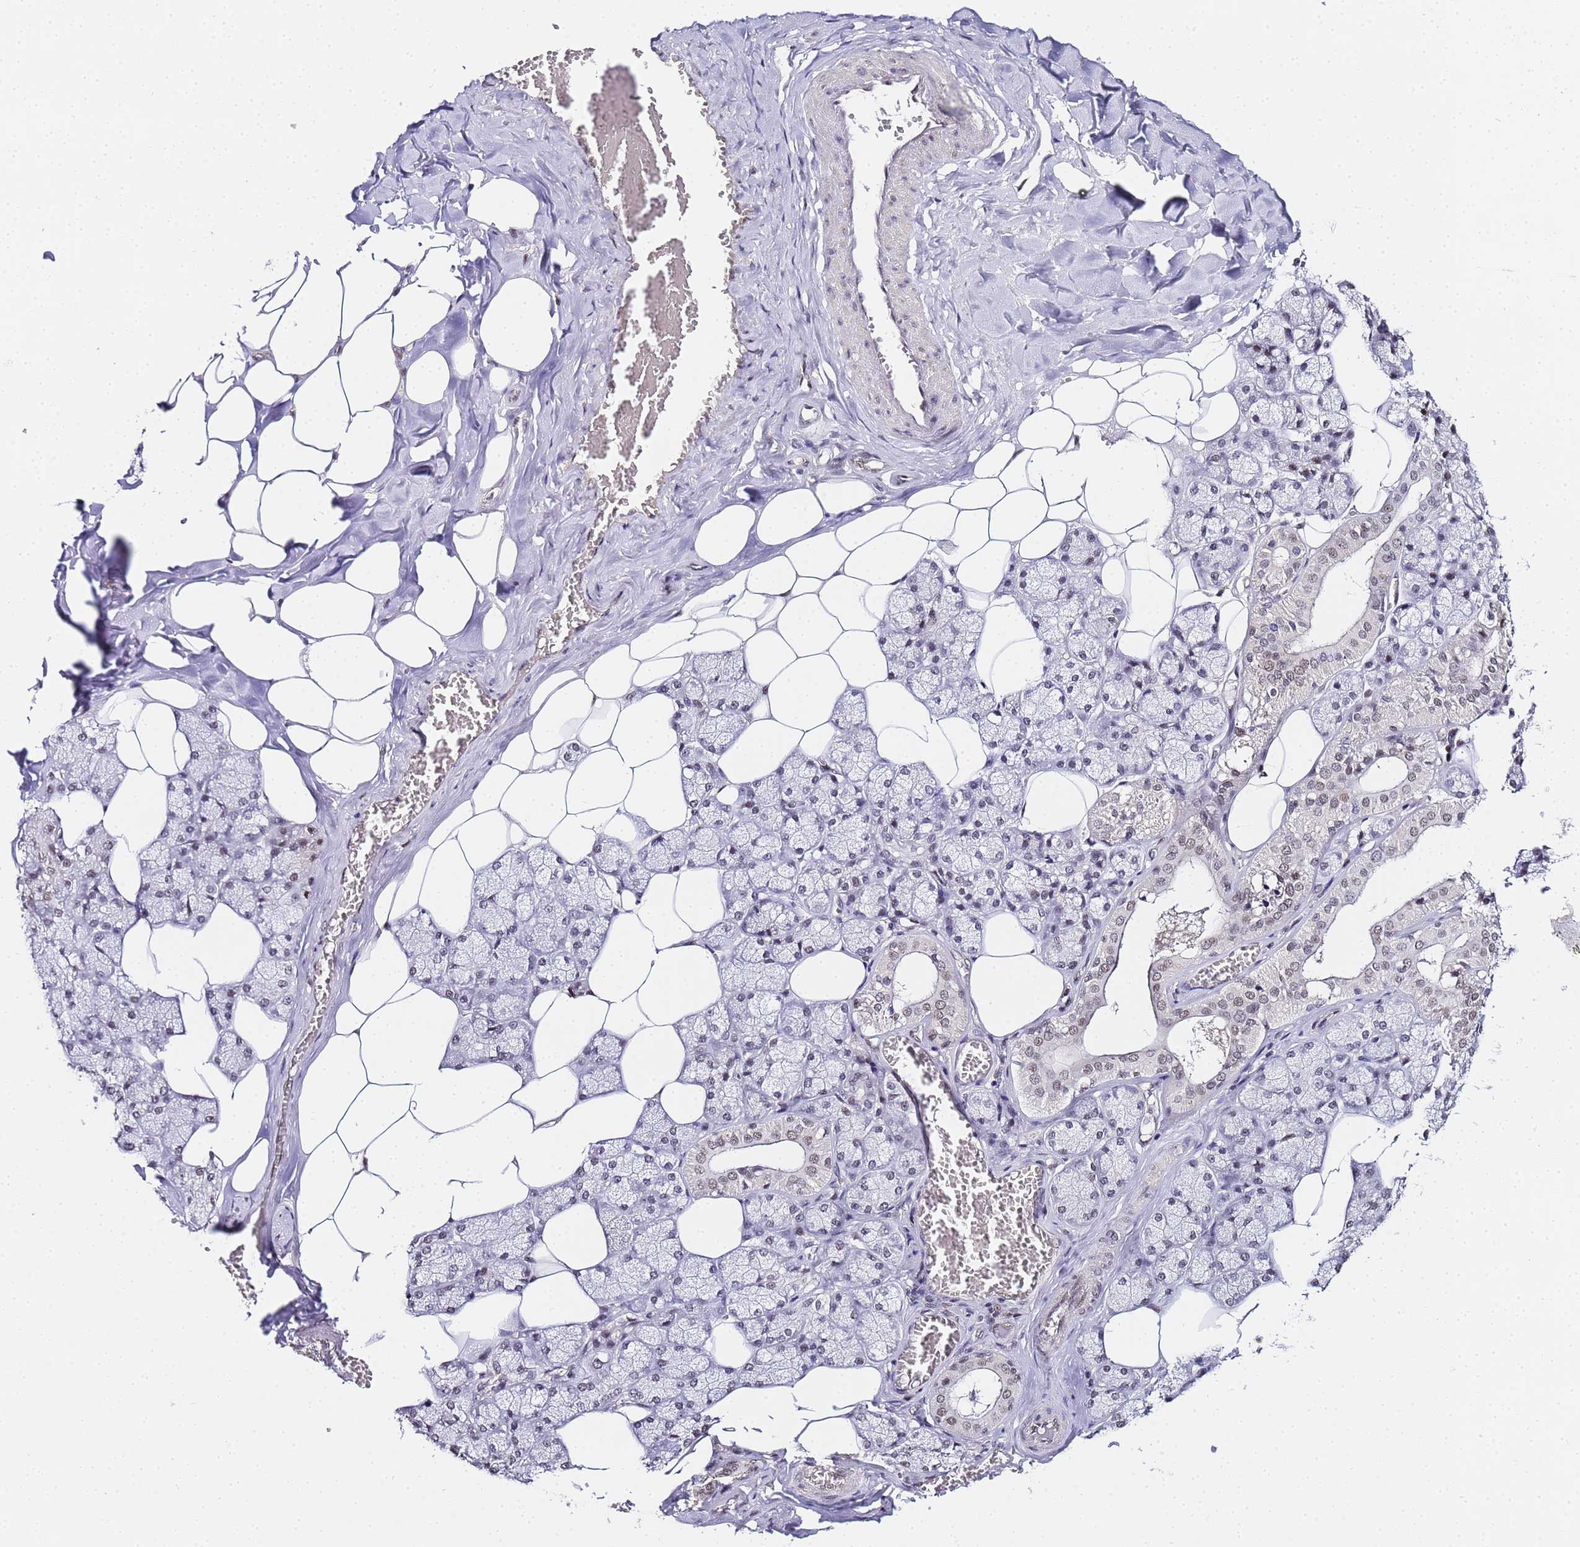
{"staining": {"intensity": "weak", "quantity": "<25%", "location": "nuclear"}, "tissue": "salivary gland", "cell_type": "Glandular cells", "image_type": "normal", "snomed": [{"axis": "morphology", "description": "Normal tissue, NOS"}, {"axis": "topography", "description": "Salivary gland"}], "caption": "Immunohistochemistry (IHC) micrograph of normal salivary gland: salivary gland stained with DAB displays no significant protein expression in glandular cells. (DAB immunohistochemistry (IHC) visualized using brightfield microscopy, high magnification).", "gene": "LSM3", "patient": {"sex": "male", "age": 62}}